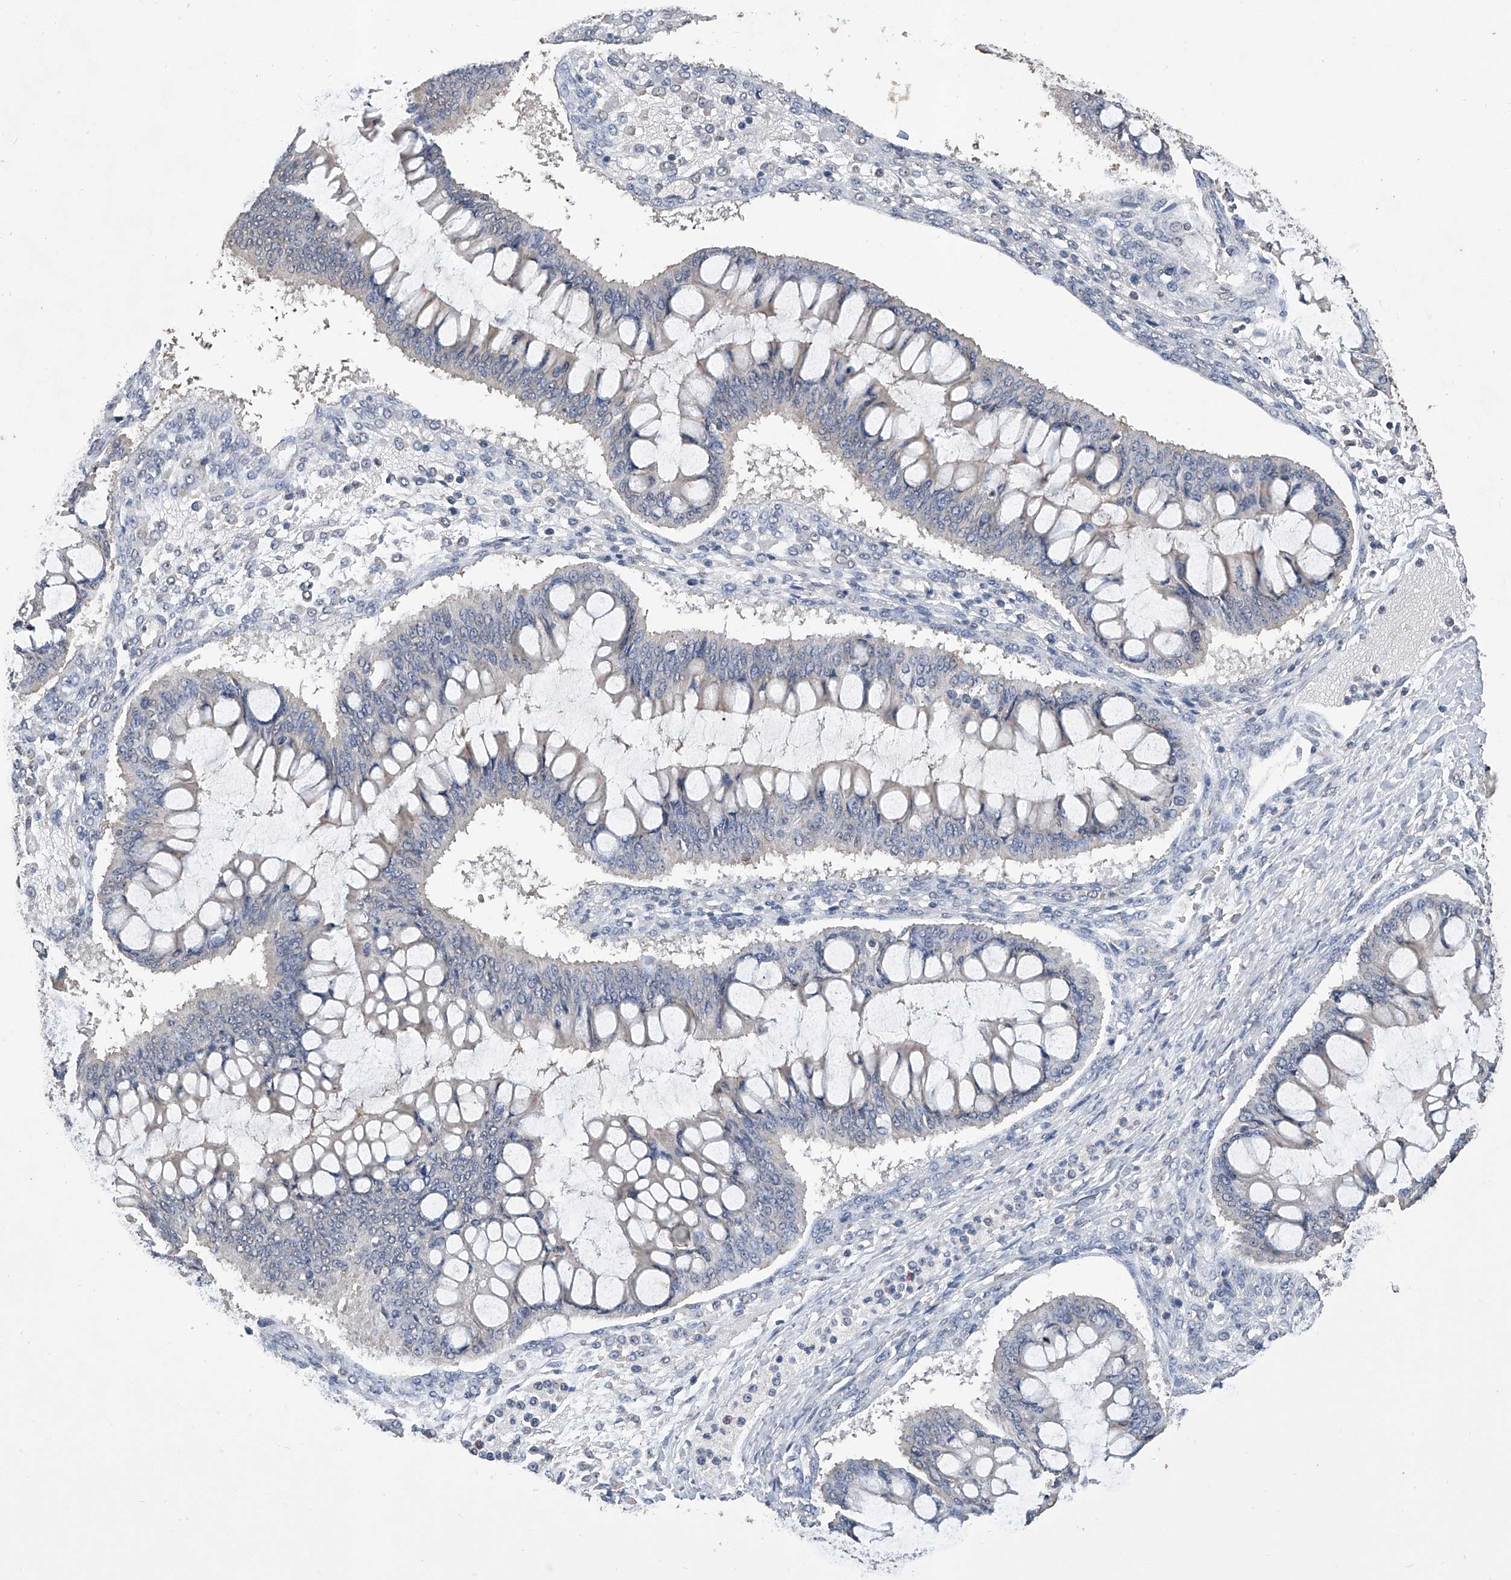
{"staining": {"intensity": "negative", "quantity": "none", "location": "none"}, "tissue": "ovarian cancer", "cell_type": "Tumor cells", "image_type": "cancer", "snomed": [{"axis": "morphology", "description": "Cystadenocarcinoma, mucinous, NOS"}, {"axis": "topography", "description": "Ovary"}], "caption": "The histopathology image reveals no significant positivity in tumor cells of ovarian cancer.", "gene": "GPT", "patient": {"sex": "female", "age": 73}}